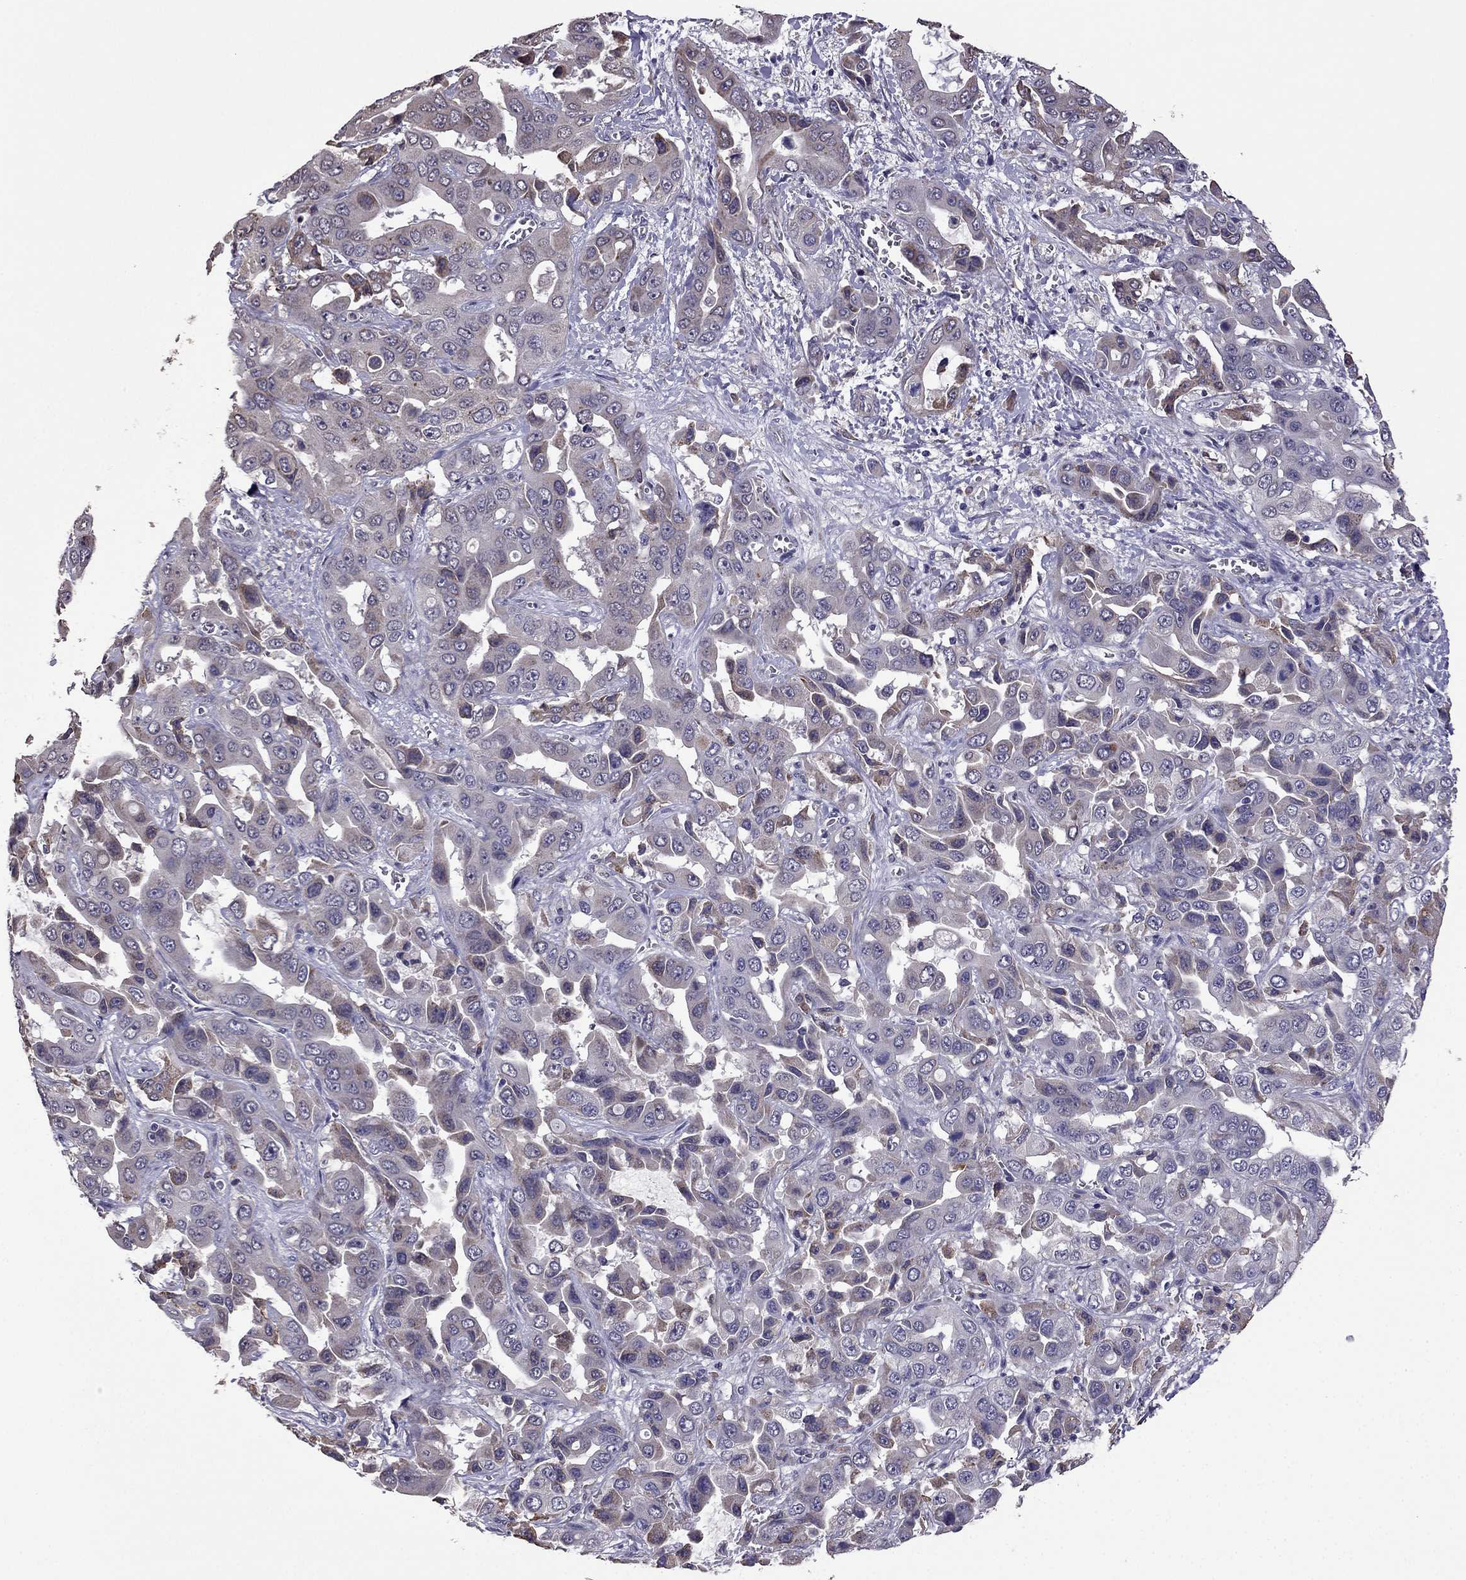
{"staining": {"intensity": "weak", "quantity": "<25%", "location": "cytoplasmic/membranous"}, "tissue": "liver cancer", "cell_type": "Tumor cells", "image_type": "cancer", "snomed": [{"axis": "morphology", "description": "Cholangiocarcinoma"}, {"axis": "topography", "description": "Liver"}], "caption": "Liver cancer (cholangiocarcinoma) was stained to show a protein in brown. There is no significant positivity in tumor cells.", "gene": "CDH9", "patient": {"sex": "female", "age": 52}}